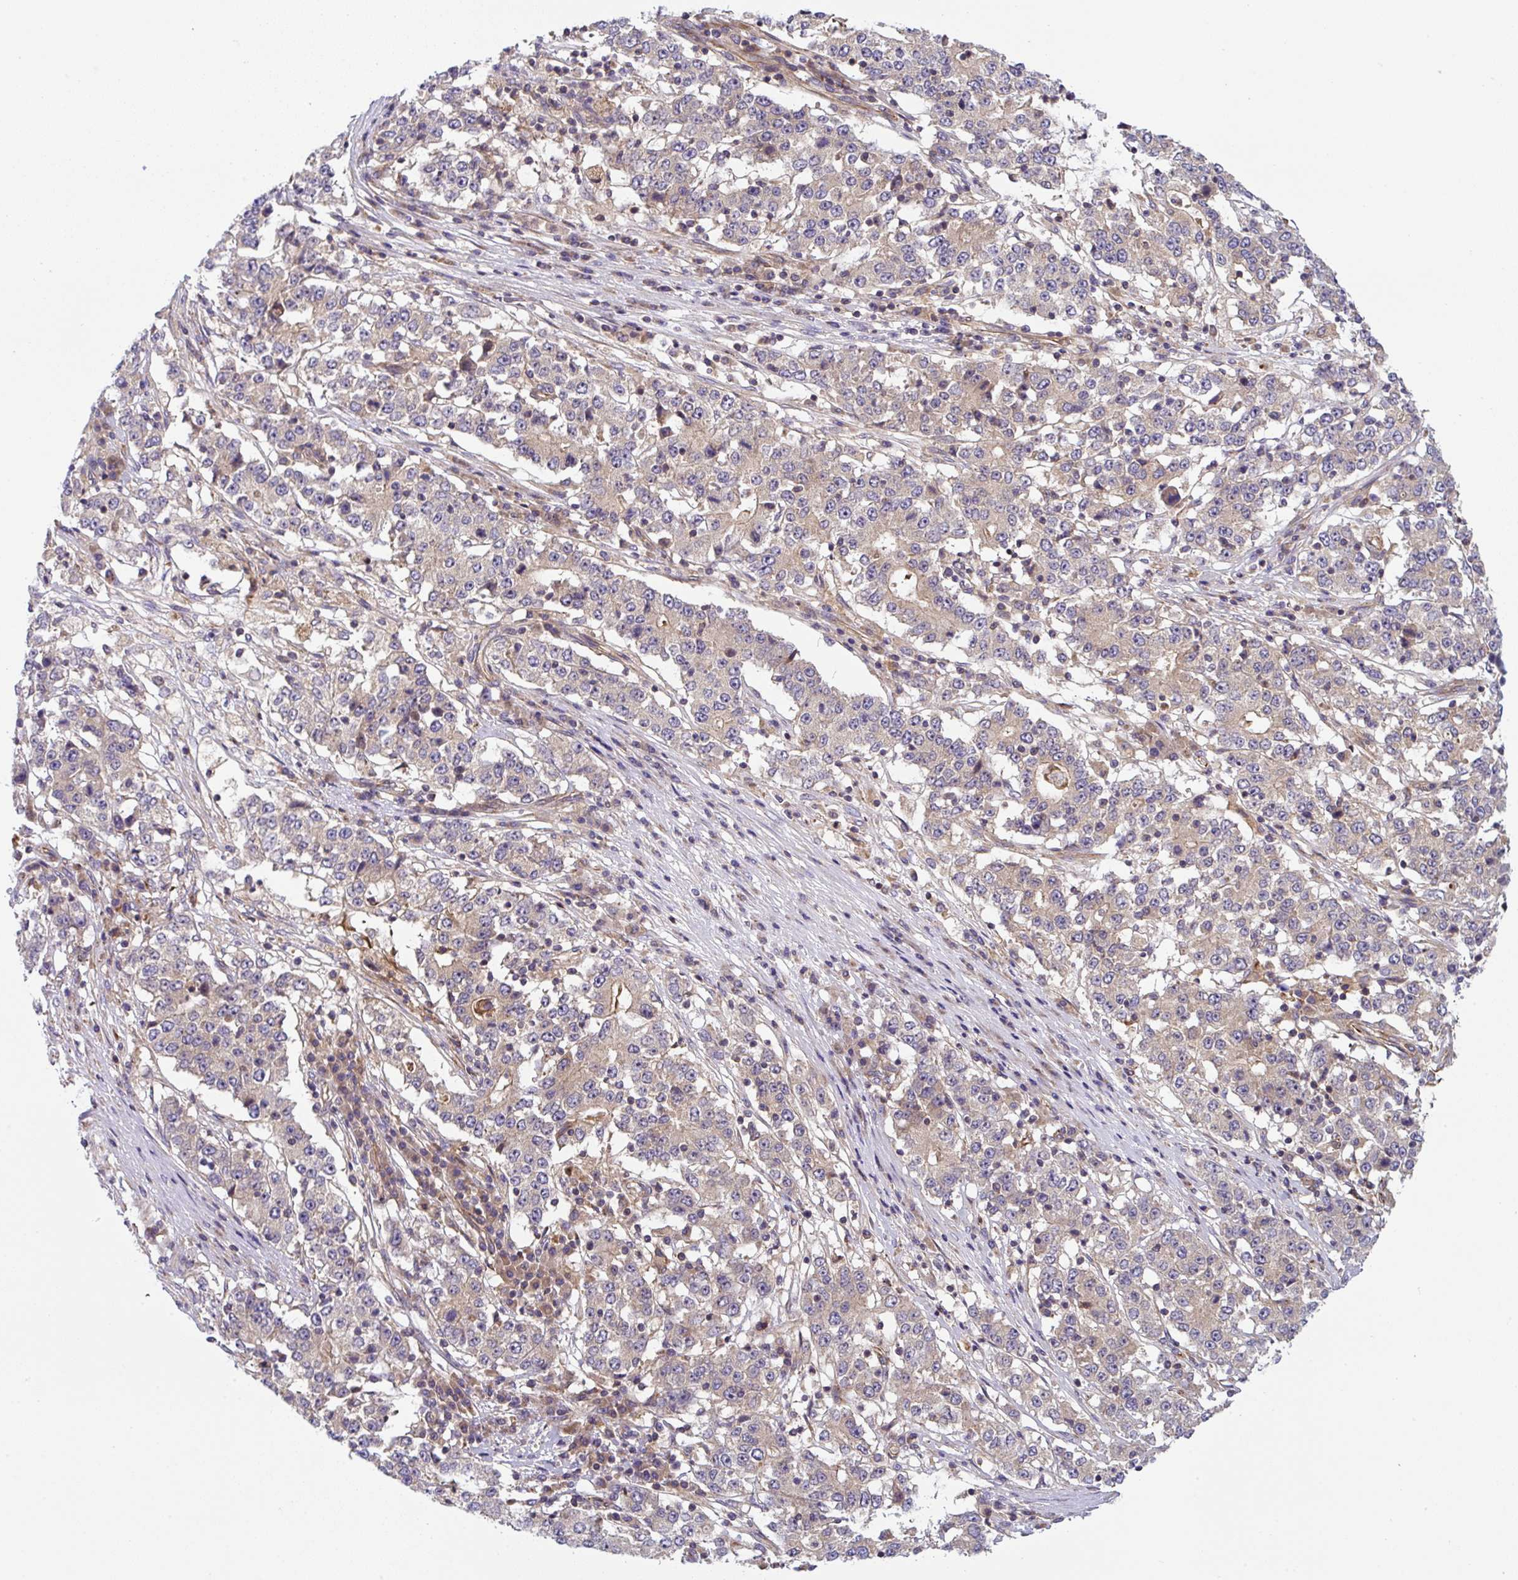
{"staining": {"intensity": "weak", "quantity": "<25%", "location": "cytoplasmic/membranous"}, "tissue": "stomach cancer", "cell_type": "Tumor cells", "image_type": "cancer", "snomed": [{"axis": "morphology", "description": "Adenocarcinoma, NOS"}, {"axis": "topography", "description": "Stomach"}], "caption": "IHC of human stomach cancer demonstrates no expression in tumor cells.", "gene": "APOBEC3D", "patient": {"sex": "male", "age": 59}}